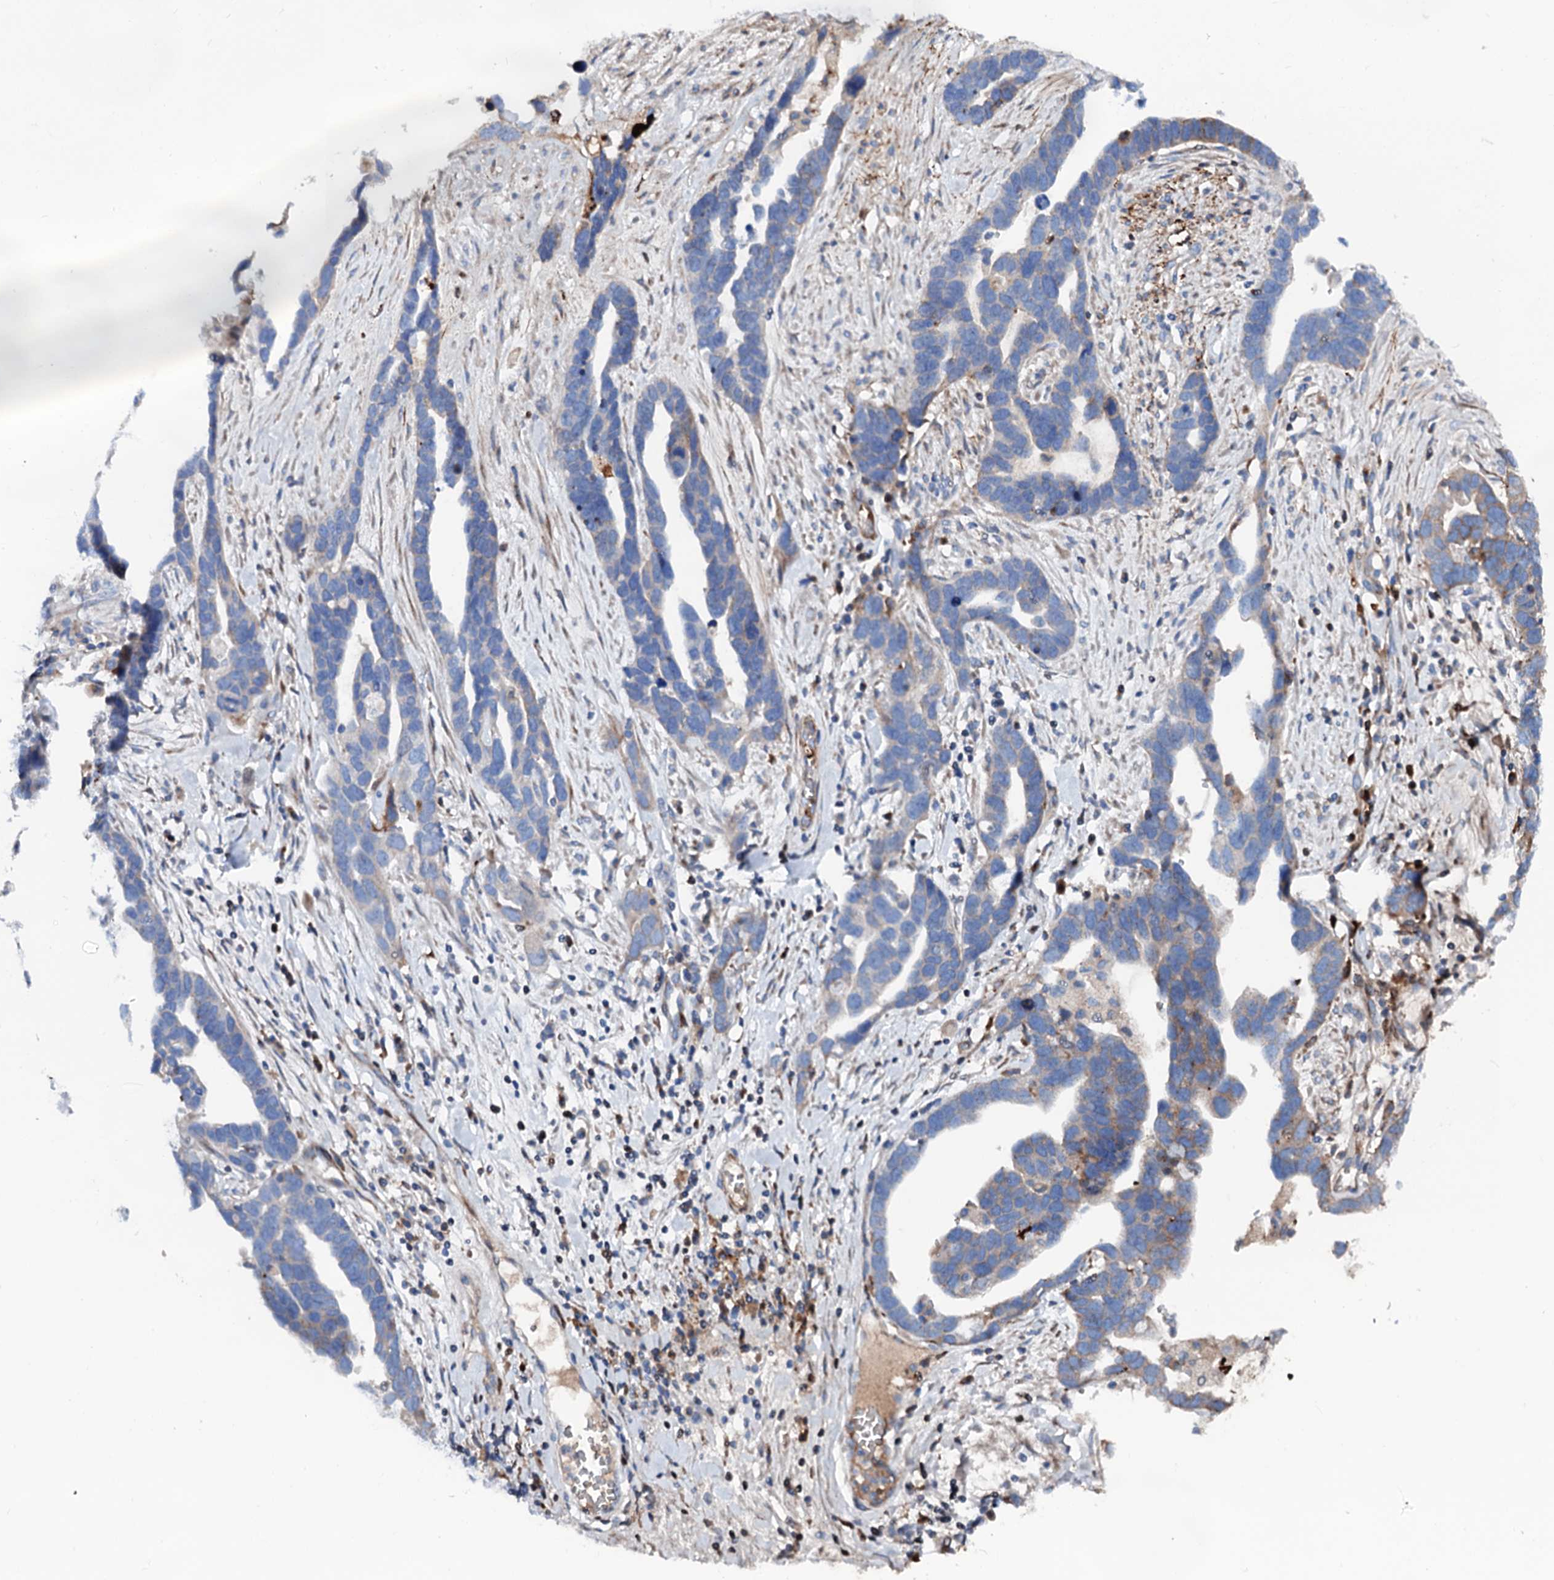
{"staining": {"intensity": "moderate", "quantity": "<25%", "location": "cytoplasmic/membranous"}, "tissue": "ovarian cancer", "cell_type": "Tumor cells", "image_type": "cancer", "snomed": [{"axis": "morphology", "description": "Cystadenocarcinoma, serous, NOS"}, {"axis": "topography", "description": "Ovary"}], "caption": "Immunohistochemical staining of human ovarian serous cystadenocarcinoma reveals moderate cytoplasmic/membranous protein staining in about <25% of tumor cells.", "gene": "SLC10A7", "patient": {"sex": "female", "age": 54}}